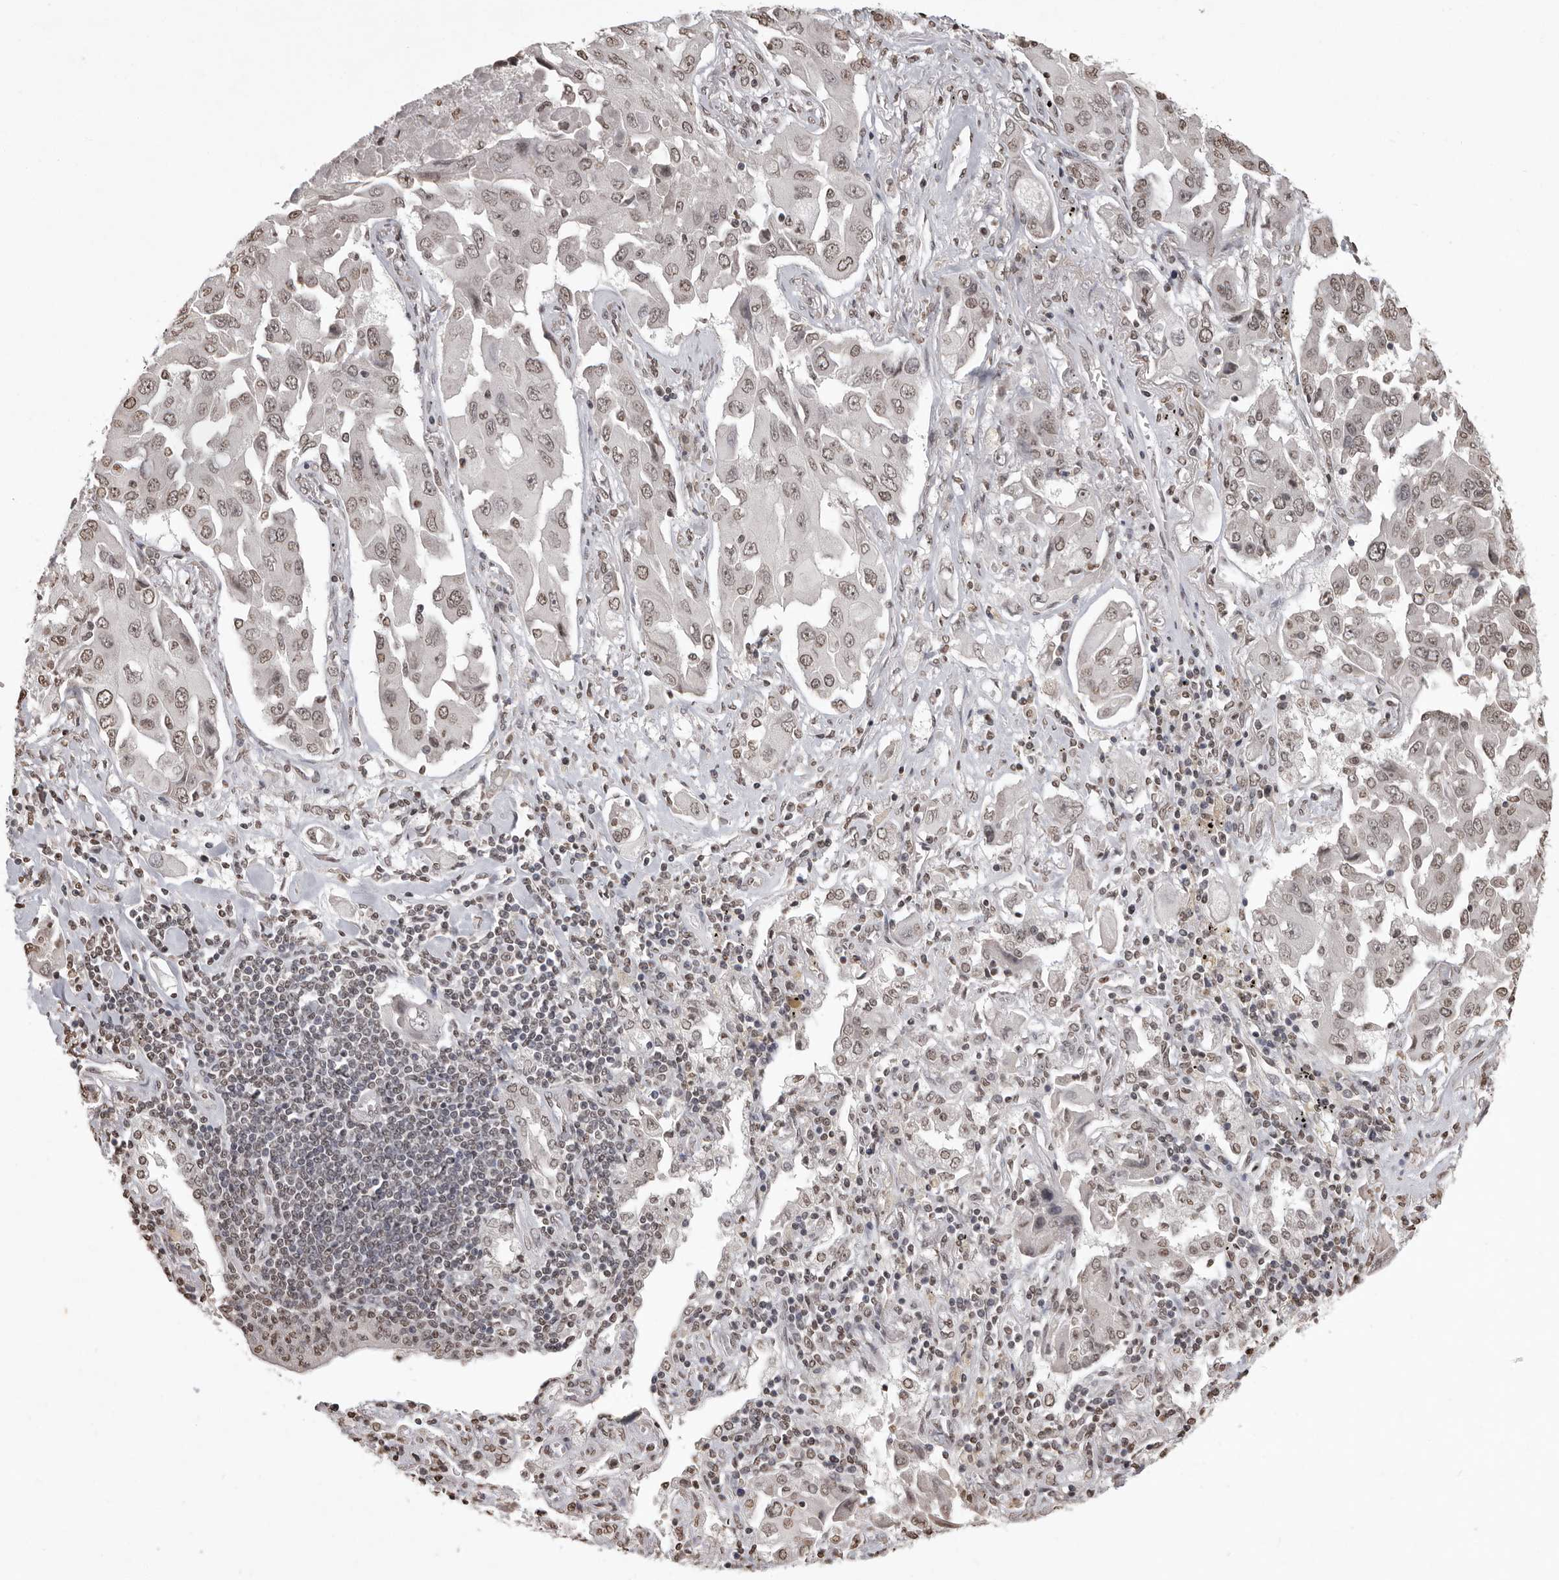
{"staining": {"intensity": "weak", "quantity": ">75%", "location": "nuclear"}, "tissue": "lung cancer", "cell_type": "Tumor cells", "image_type": "cancer", "snomed": [{"axis": "morphology", "description": "Adenocarcinoma, NOS"}, {"axis": "topography", "description": "Lung"}], "caption": "Lung cancer (adenocarcinoma) tissue shows weak nuclear expression in approximately >75% of tumor cells, visualized by immunohistochemistry.", "gene": "WDR45", "patient": {"sex": "female", "age": 65}}